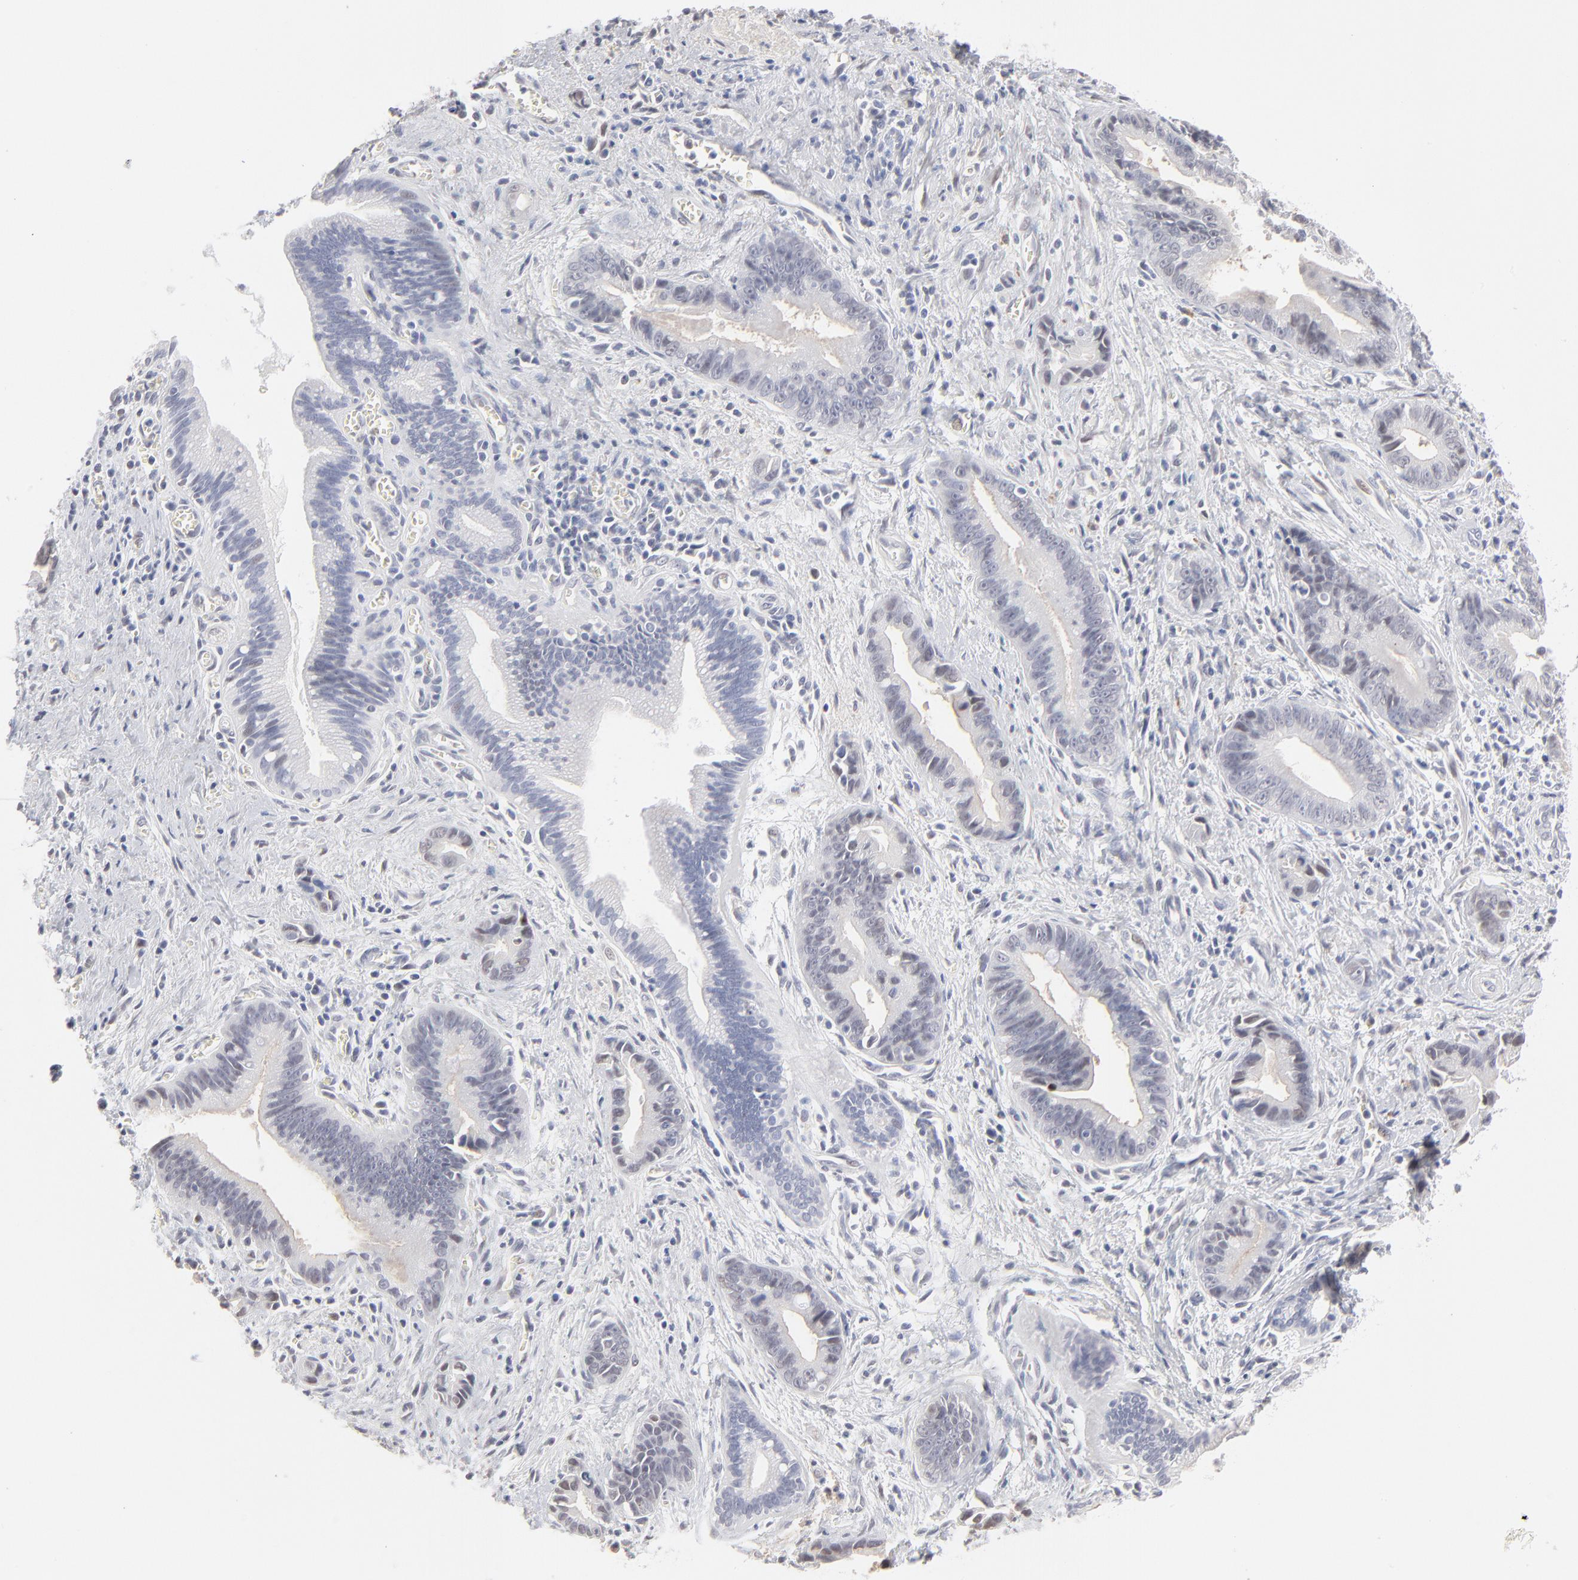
{"staining": {"intensity": "weak", "quantity": "<25%", "location": "nuclear"}, "tissue": "liver cancer", "cell_type": "Tumor cells", "image_type": "cancer", "snomed": [{"axis": "morphology", "description": "Cholangiocarcinoma"}, {"axis": "topography", "description": "Liver"}], "caption": "Human cholangiocarcinoma (liver) stained for a protein using immunohistochemistry (IHC) exhibits no expression in tumor cells.", "gene": "RBM3", "patient": {"sex": "female", "age": 55}}